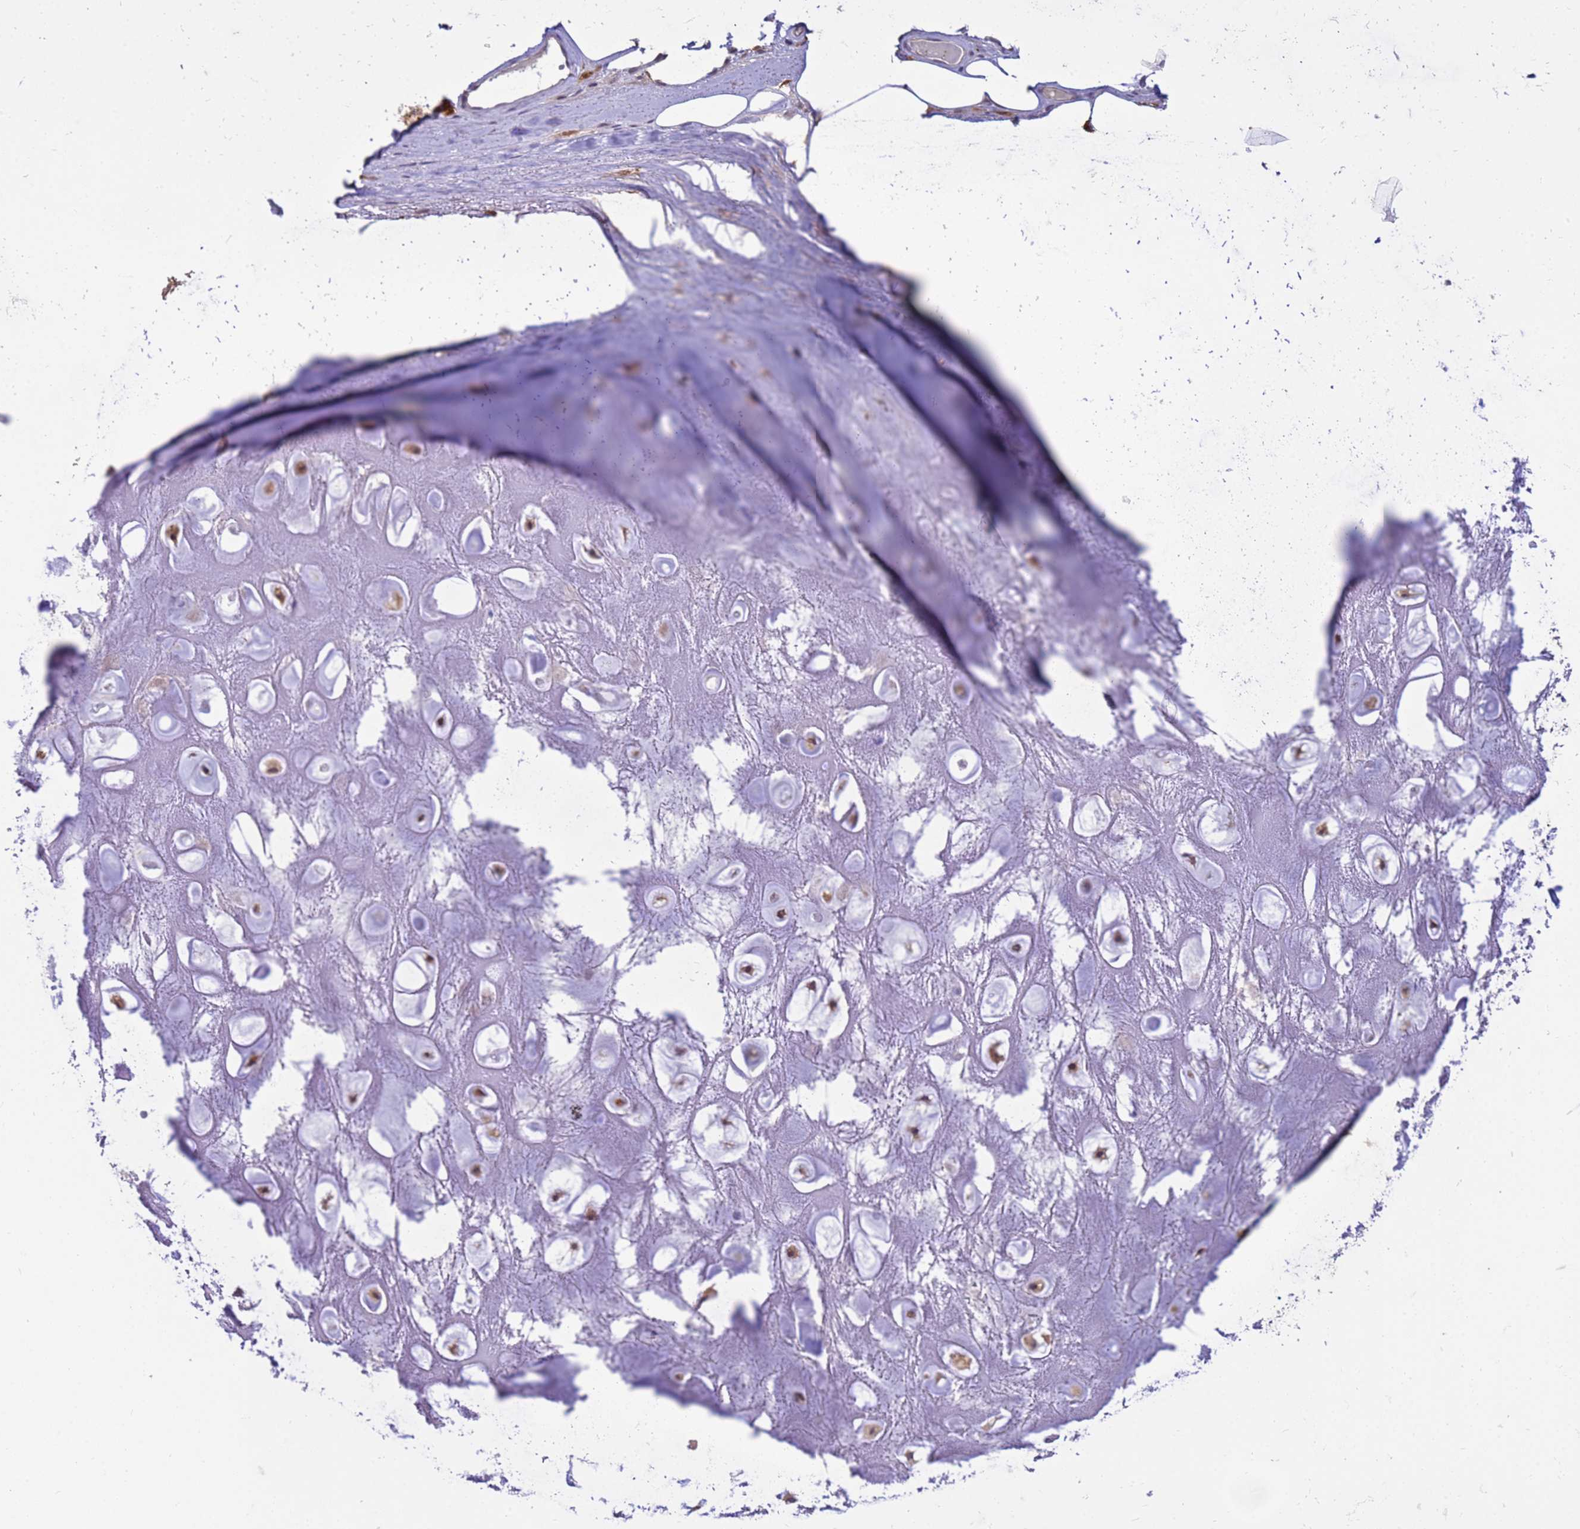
{"staining": {"intensity": "negative", "quantity": "none", "location": "none"}, "tissue": "adipose tissue", "cell_type": "Adipocytes", "image_type": "normal", "snomed": [{"axis": "morphology", "description": "Normal tissue, NOS"}, {"axis": "topography", "description": "Cartilage tissue"}], "caption": "IHC image of normal adipose tissue stained for a protein (brown), which displays no positivity in adipocytes. (Immunohistochemistry (ihc), brightfield microscopy, high magnification).", "gene": "NPEPPS", "patient": {"sex": "male", "age": 81}}